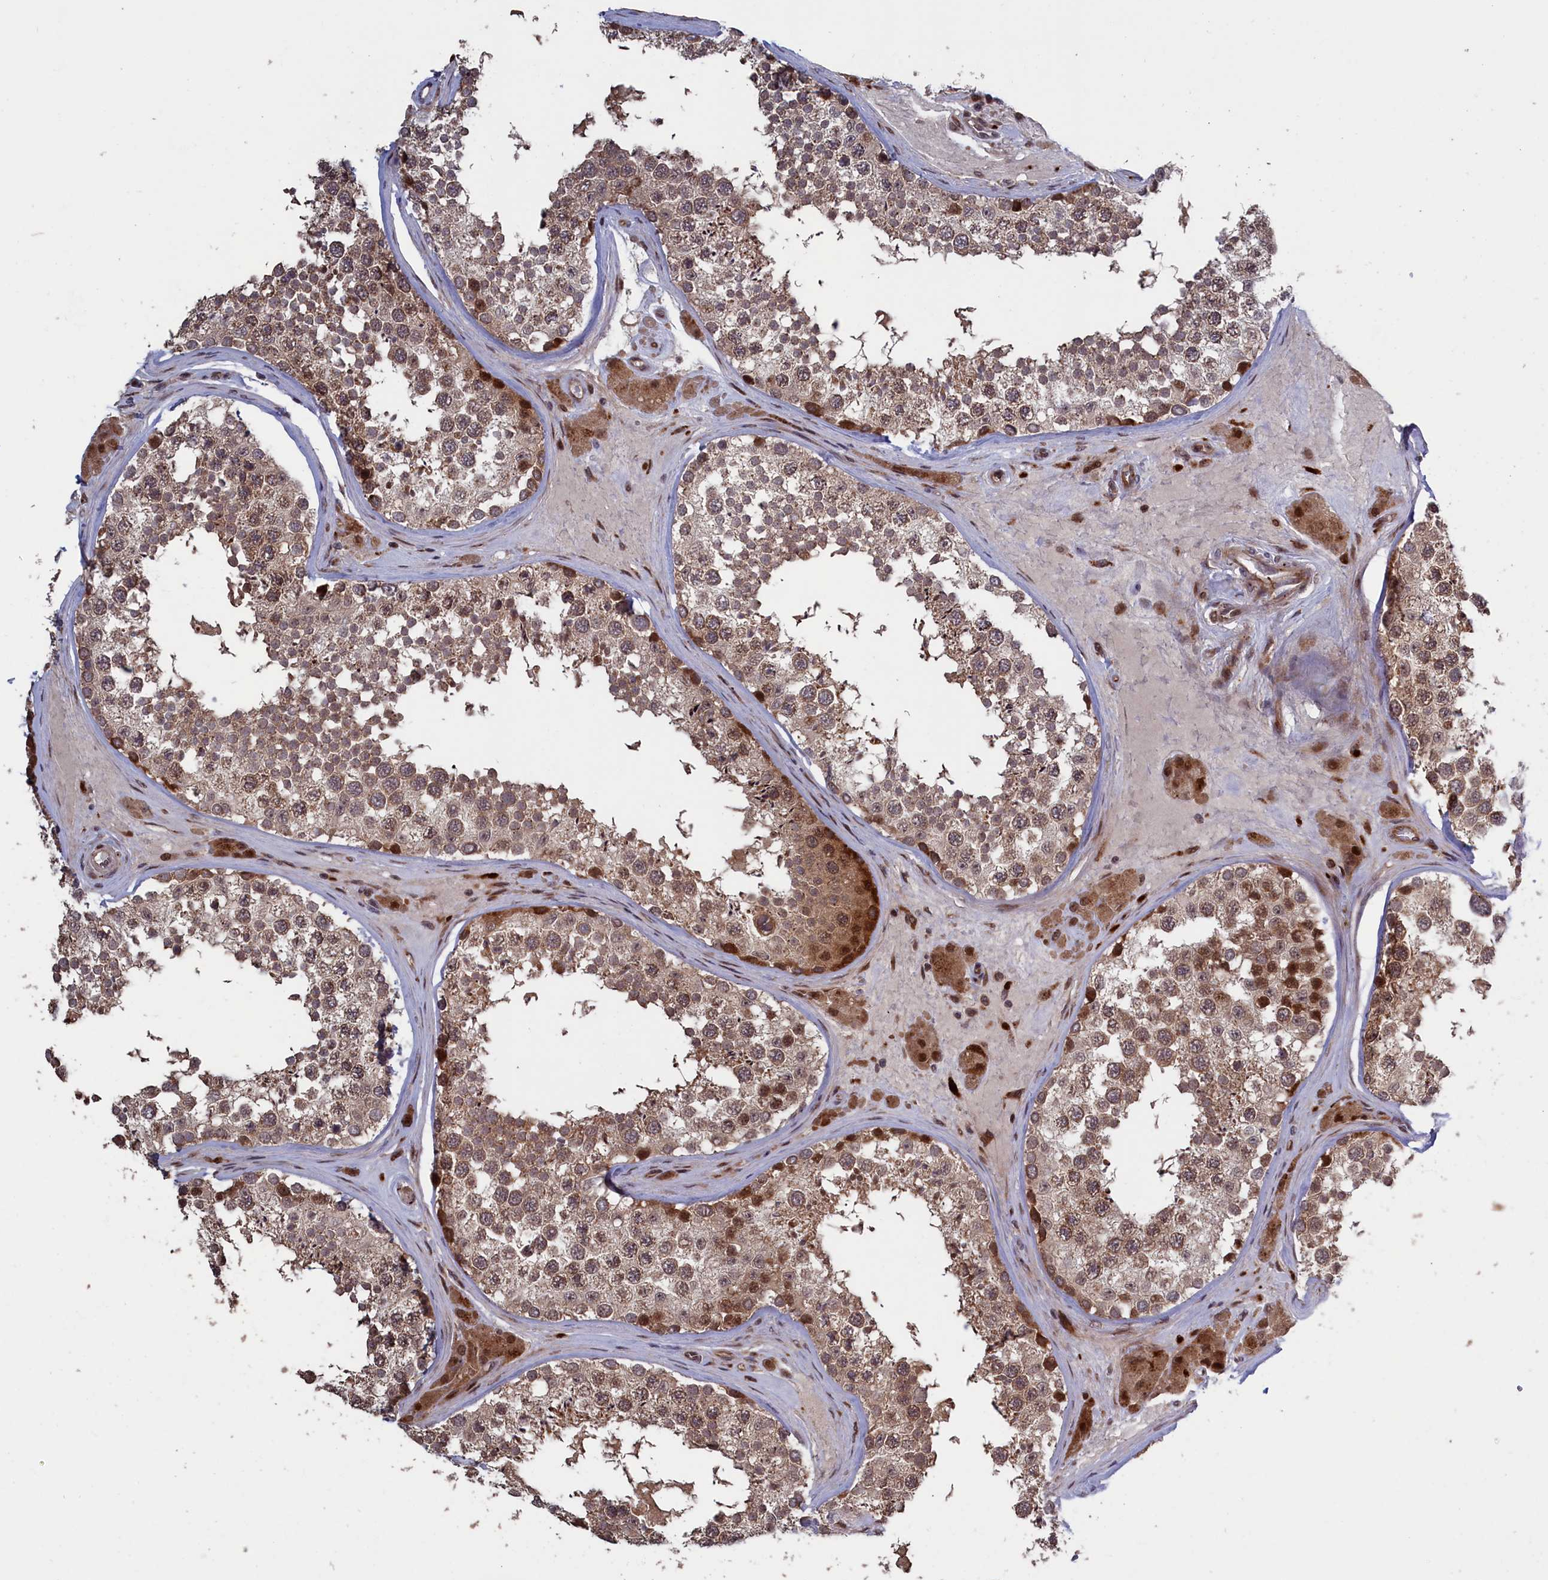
{"staining": {"intensity": "moderate", "quantity": "25%-75%", "location": "cytoplasmic/membranous,nuclear"}, "tissue": "testis", "cell_type": "Cells in seminiferous ducts", "image_type": "normal", "snomed": [{"axis": "morphology", "description": "Normal tissue, NOS"}, {"axis": "topography", "description": "Testis"}], "caption": "The immunohistochemical stain highlights moderate cytoplasmic/membranous,nuclear staining in cells in seminiferous ducts of unremarkable testis.", "gene": "LSG1", "patient": {"sex": "male", "age": 46}}